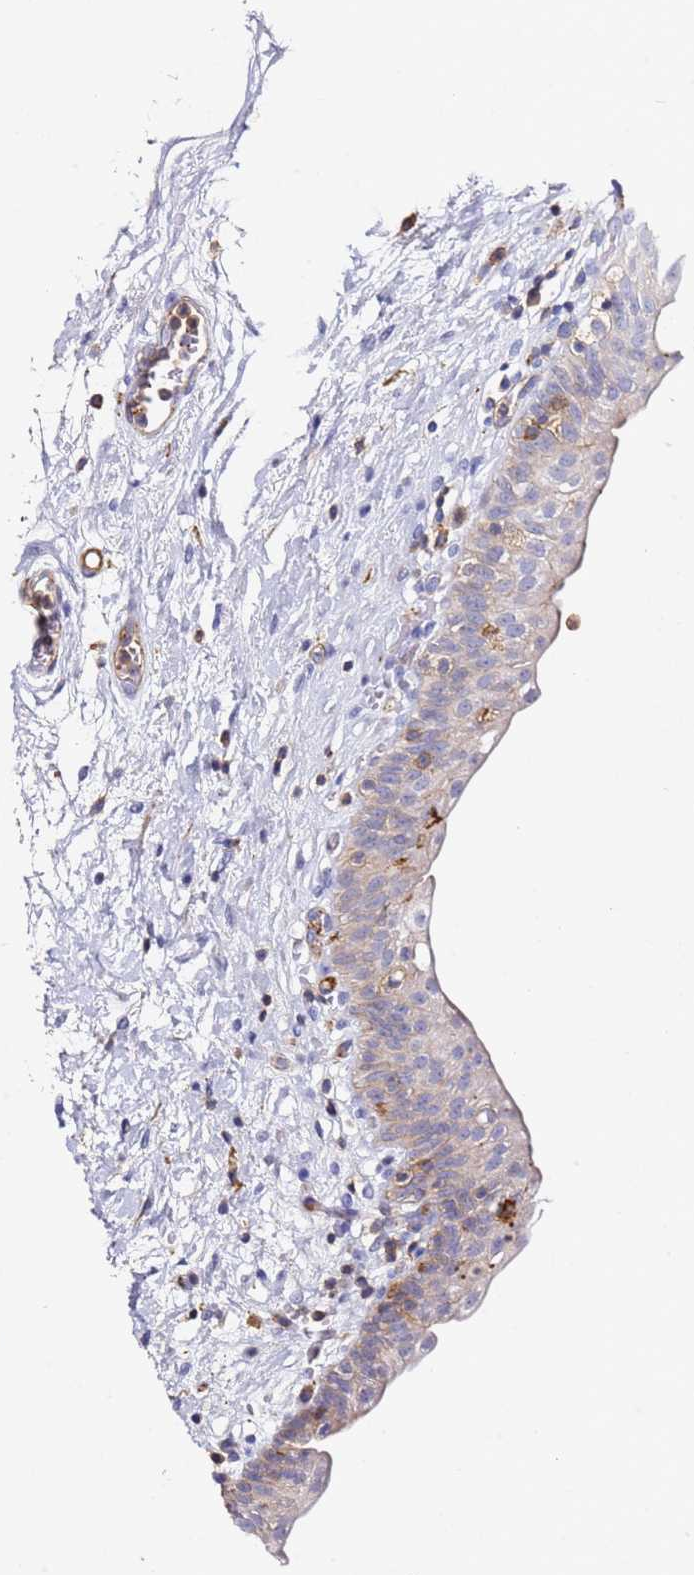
{"staining": {"intensity": "weak", "quantity": "<25%", "location": "cytoplasmic/membranous"}, "tissue": "urinary bladder", "cell_type": "Urothelial cells", "image_type": "normal", "snomed": [{"axis": "morphology", "description": "Normal tissue, NOS"}, {"axis": "topography", "description": "Urinary bladder"}], "caption": "DAB (3,3'-diaminobenzidine) immunohistochemical staining of unremarkable urinary bladder reveals no significant expression in urothelial cells. (DAB immunohistochemistry with hematoxylin counter stain).", "gene": "ZNF671", "patient": {"sex": "male", "age": 83}}